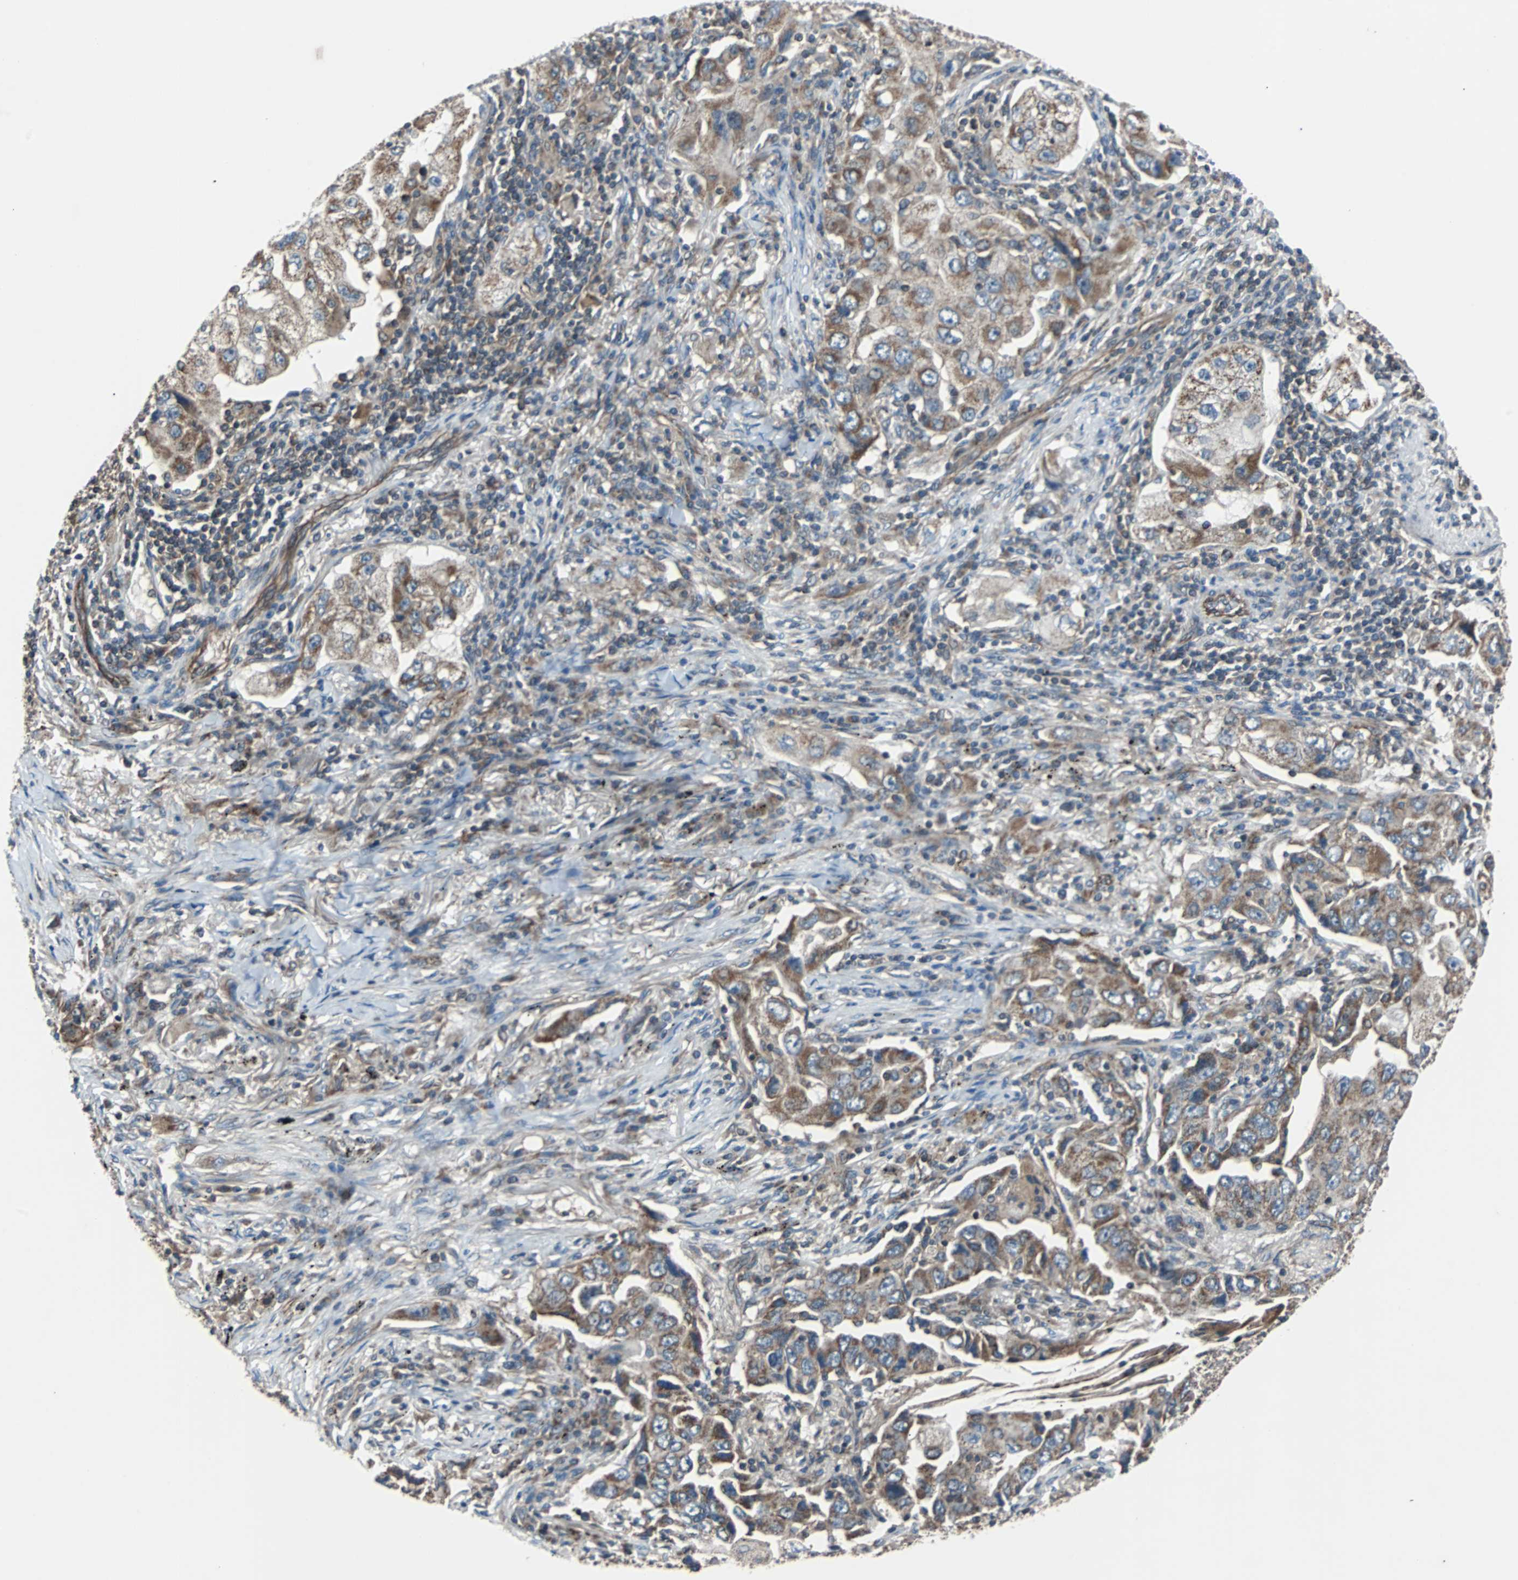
{"staining": {"intensity": "moderate", "quantity": ">75%", "location": "cytoplasmic/membranous"}, "tissue": "lung cancer", "cell_type": "Tumor cells", "image_type": "cancer", "snomed": [{"axis": "morphology", "description": "Adenocarcinoma, NOS"}, {"axis": "topography", "description": "Lung"}], "caption": "Immunohistochemical staining of lung cancer (adenocarcinoma) exhibits moderate cytoplasmic/membranous protein positivity in about >75% of tumor cells. (DAB = brown stain, brightfield microscopy at high magnification).", "gene": "ACTR3", "patient": {"sex": "female", "age": 65}}